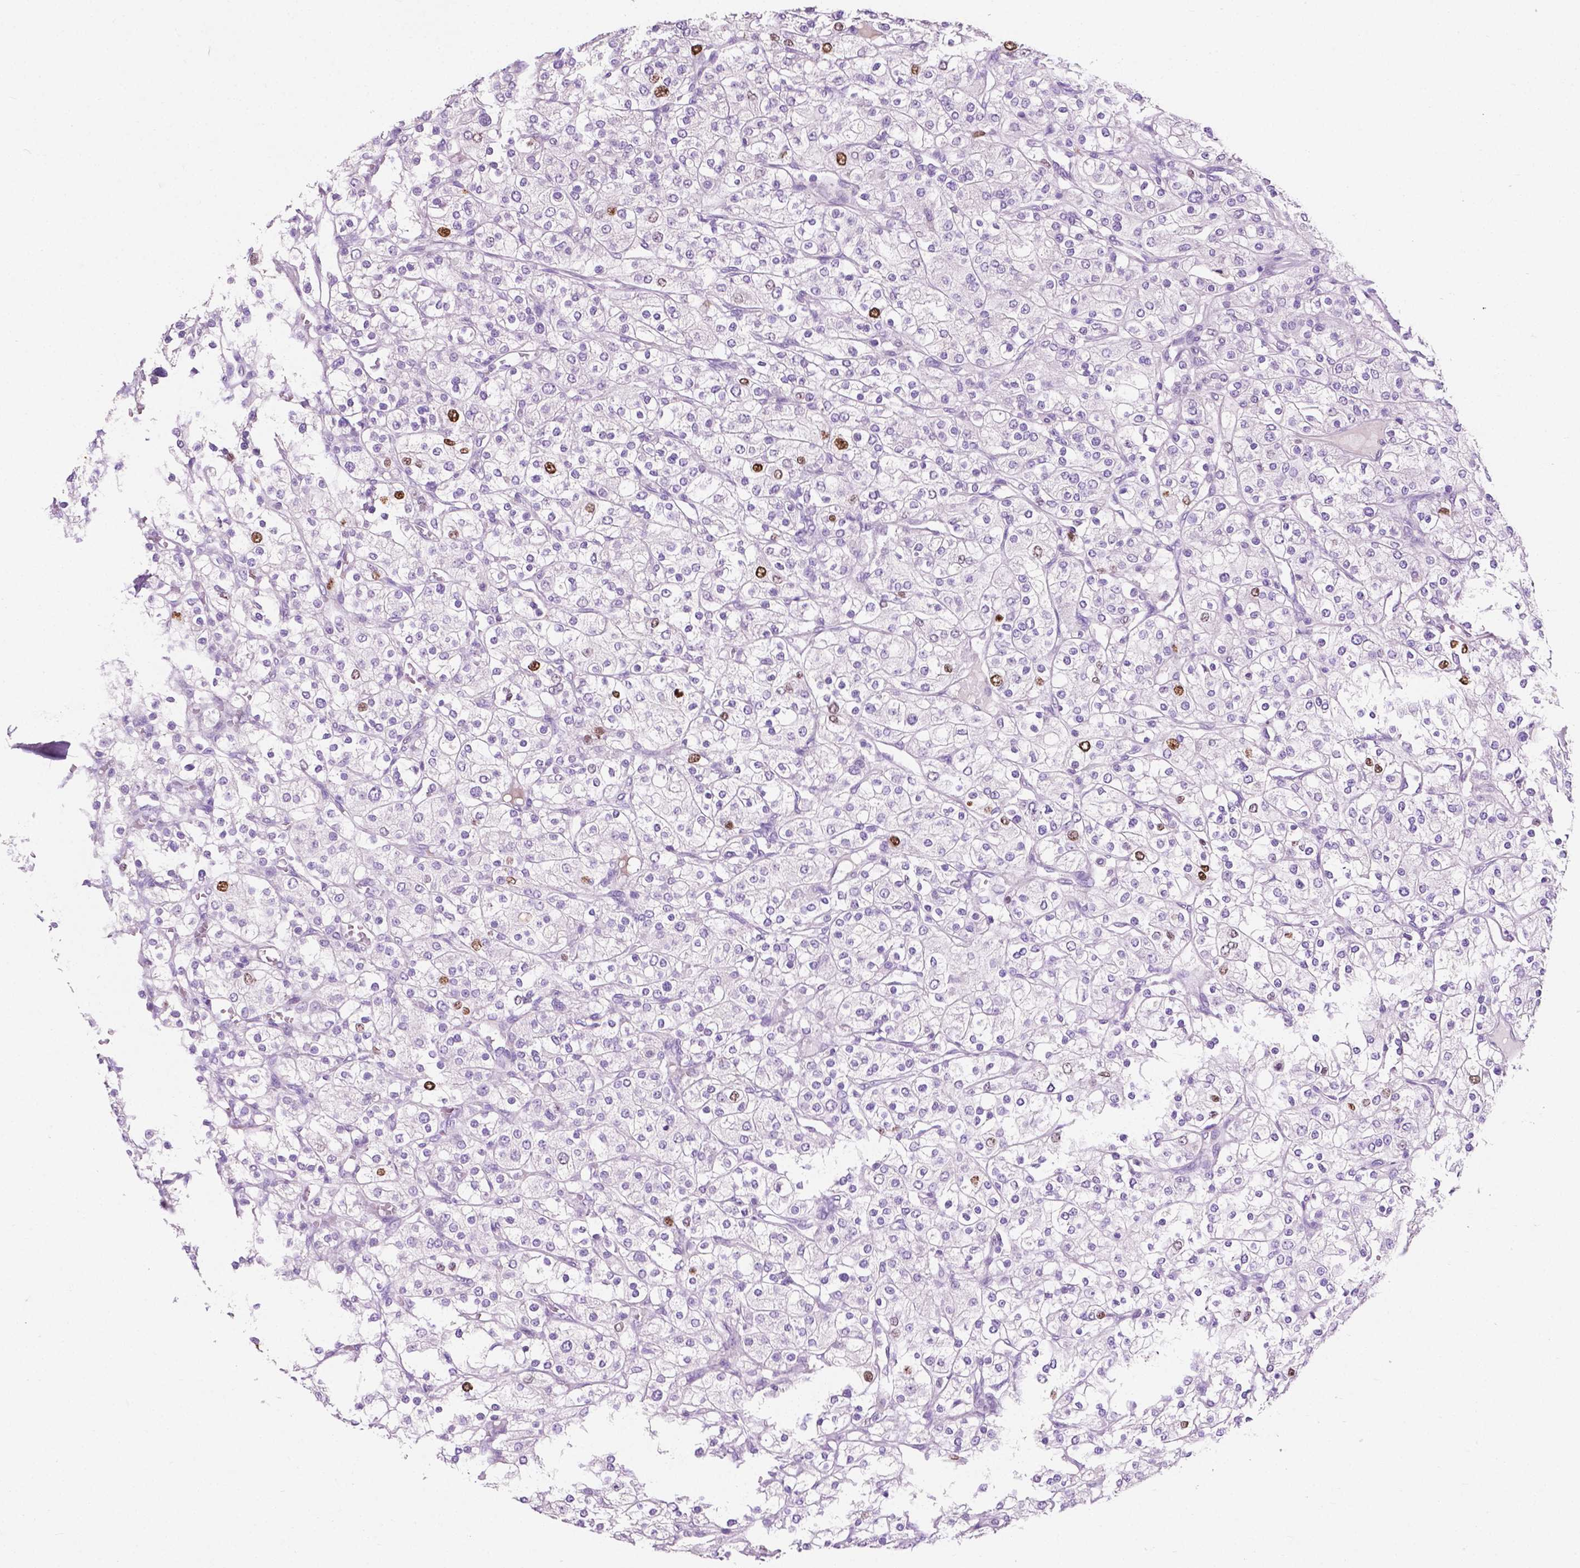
{"staining": {"intensity": "strong", "quantity": "<25%", "location": "nuclear"}, "tissue": "renal cancer", "cell_type": "Tumor cells", "image_type": "cancer", "snomed": [{"axis": "morphology", "description": "Adenocarcinoma, NOS"}, {"axis": "topography", "description": "Kidney"}], "caption": "A brown stain highlights strong nuclear expression of a protein in renal cancer (adenocarcinoma) tumor cells.", "gene": "SIAH2", "patient": {"sex": "male", "age": 80}}